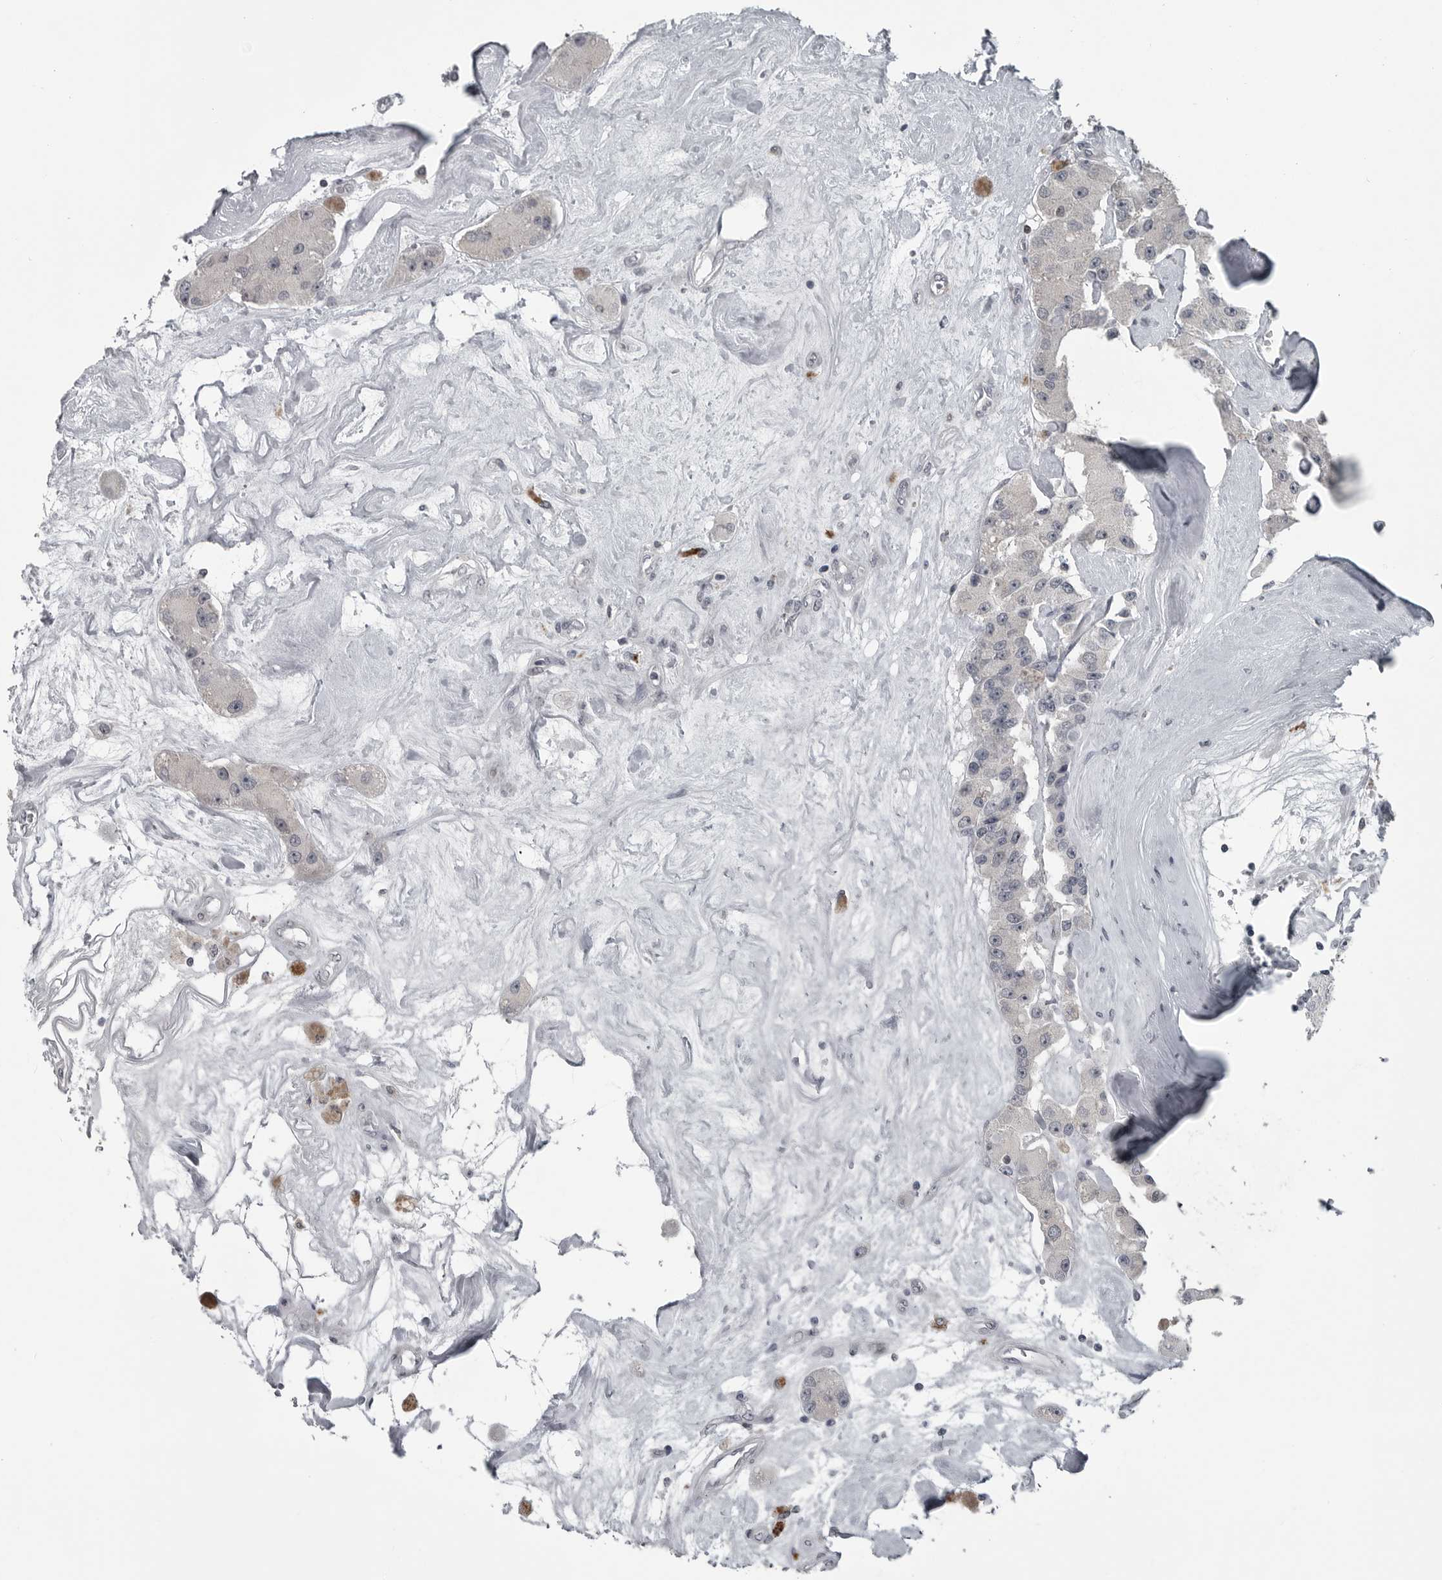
{"staining": {"intensity": "negative", "quantity": "none", "location": "none"}, "tissue": "carcinoid", "cell_type": "Tumor cells", "image_type": "cancer", "snomed": [{"axis": "morphology", "description": "Carcinoid, malignant, NOS"}, {"axis": "topography", "description": "Pancreas"}], "caption": "High power microscopy micrograph of an immunohistochemistry photomicrograph of malignant carcinoid, revealing no significant staining in tumor cells.", "gene": "LYSMD1", "patient": {"sex": "male", "age": 41}}